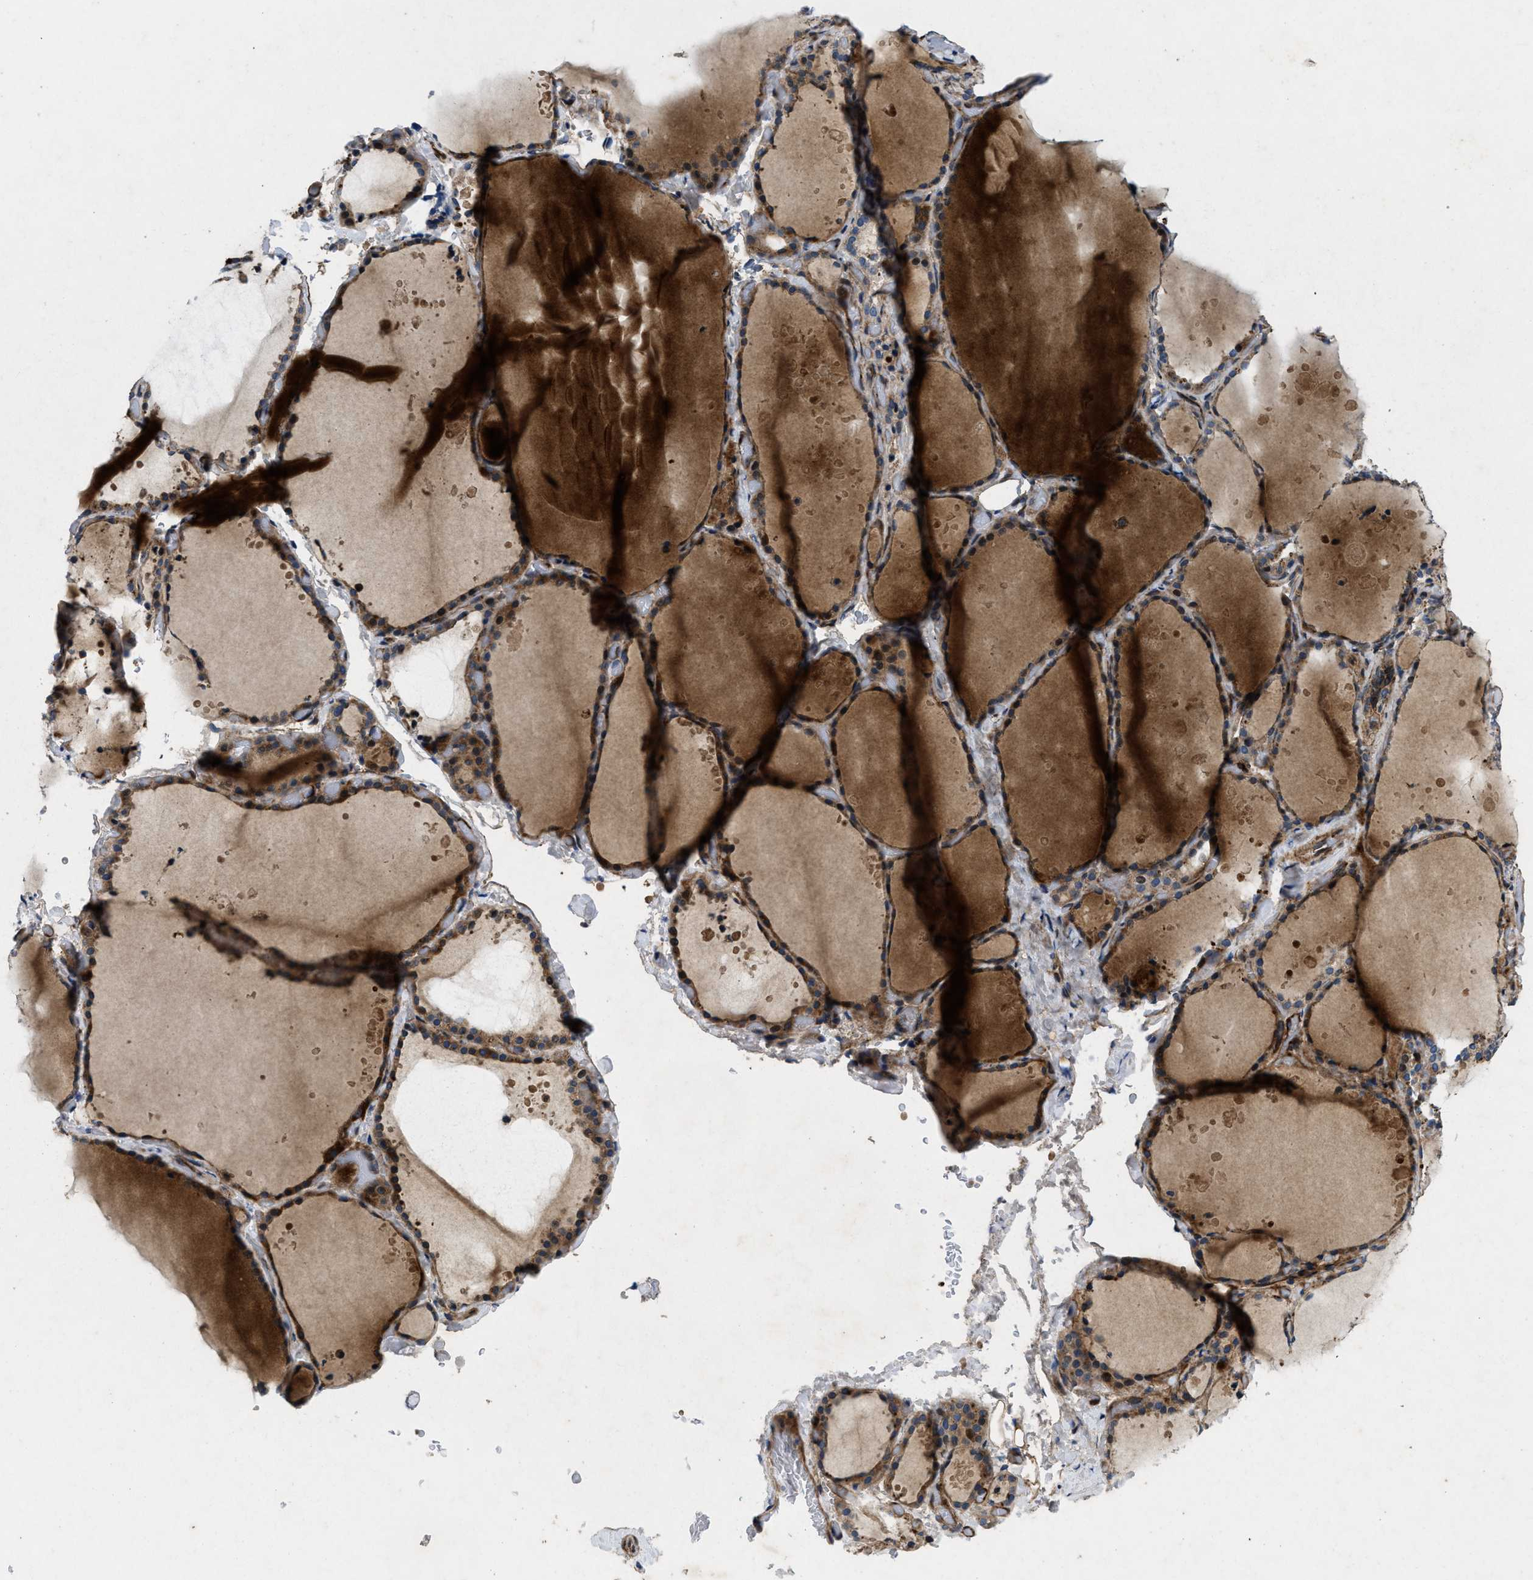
{"staining": {"intensity": "moderate", "quantity": ">75%", "location": "cytoplasmic/membranous"}, "tissue": "thyroid gland", "cell_type": "Glandular cells", "image_type": "normal", "snomed": [{"axis": "morphology", "description": "Normal tissue, NOS"}, {"axis": "topography", "description": "Thyroid gland"}], "caption": "Immunohistochemistry (IHC) staining of benign thyroid gland, which reveals medium levels of moderate cytoplasmic/membranous positivity in about >75% of glandular cells indicating moderate cytoplasmic/membranous protein expression. The staining was performed using DAB (brown) for protein detection and nuclei were counterstained in hematoxylin (blue).", "gene": "HSPA12B", "patient": {"sex": "female", "age": 44}}